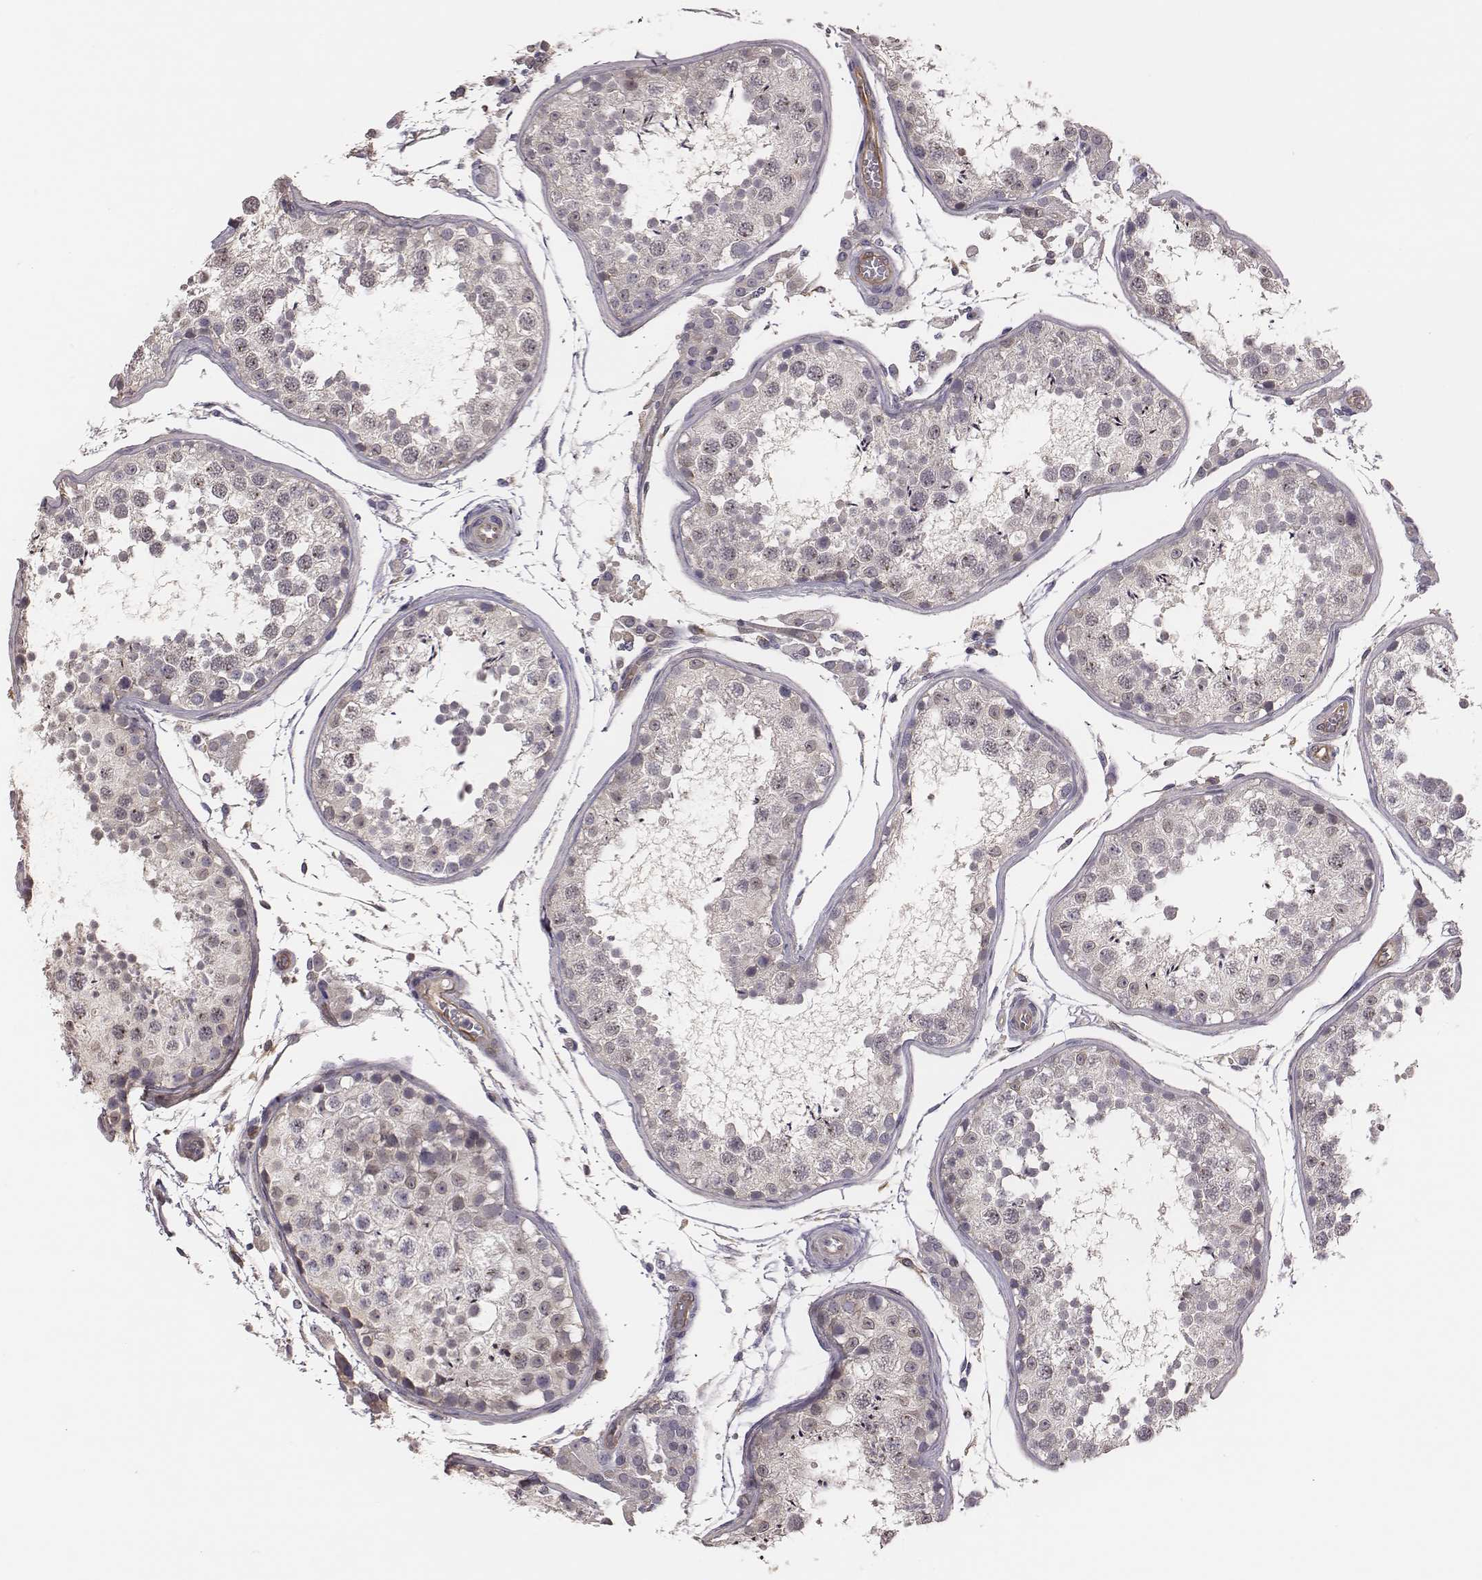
{"staining": {"intensity": "negative", "quantity": "none", "location": "none"}, "tissue": "testis", "cell_type": "Cells in seminiferous ducts", "image_type": "normal", "snomed": [{"axis": "morphology", "description": "Normal tissue, NOS"}, {"axis": "topography", "description": "Testis"}], "caption": "Cells in seminiferous ducts show no significant expression in benign testis. Brightfield microscopy of immunohistochemistry (IHC) stained with DAB (3,3'-diaminobenzidine) (brown) and hematoxylin (blue), captured at high magnification.", "gene": "SCARF1", "patient": {"sex": "male", "age": 29}}